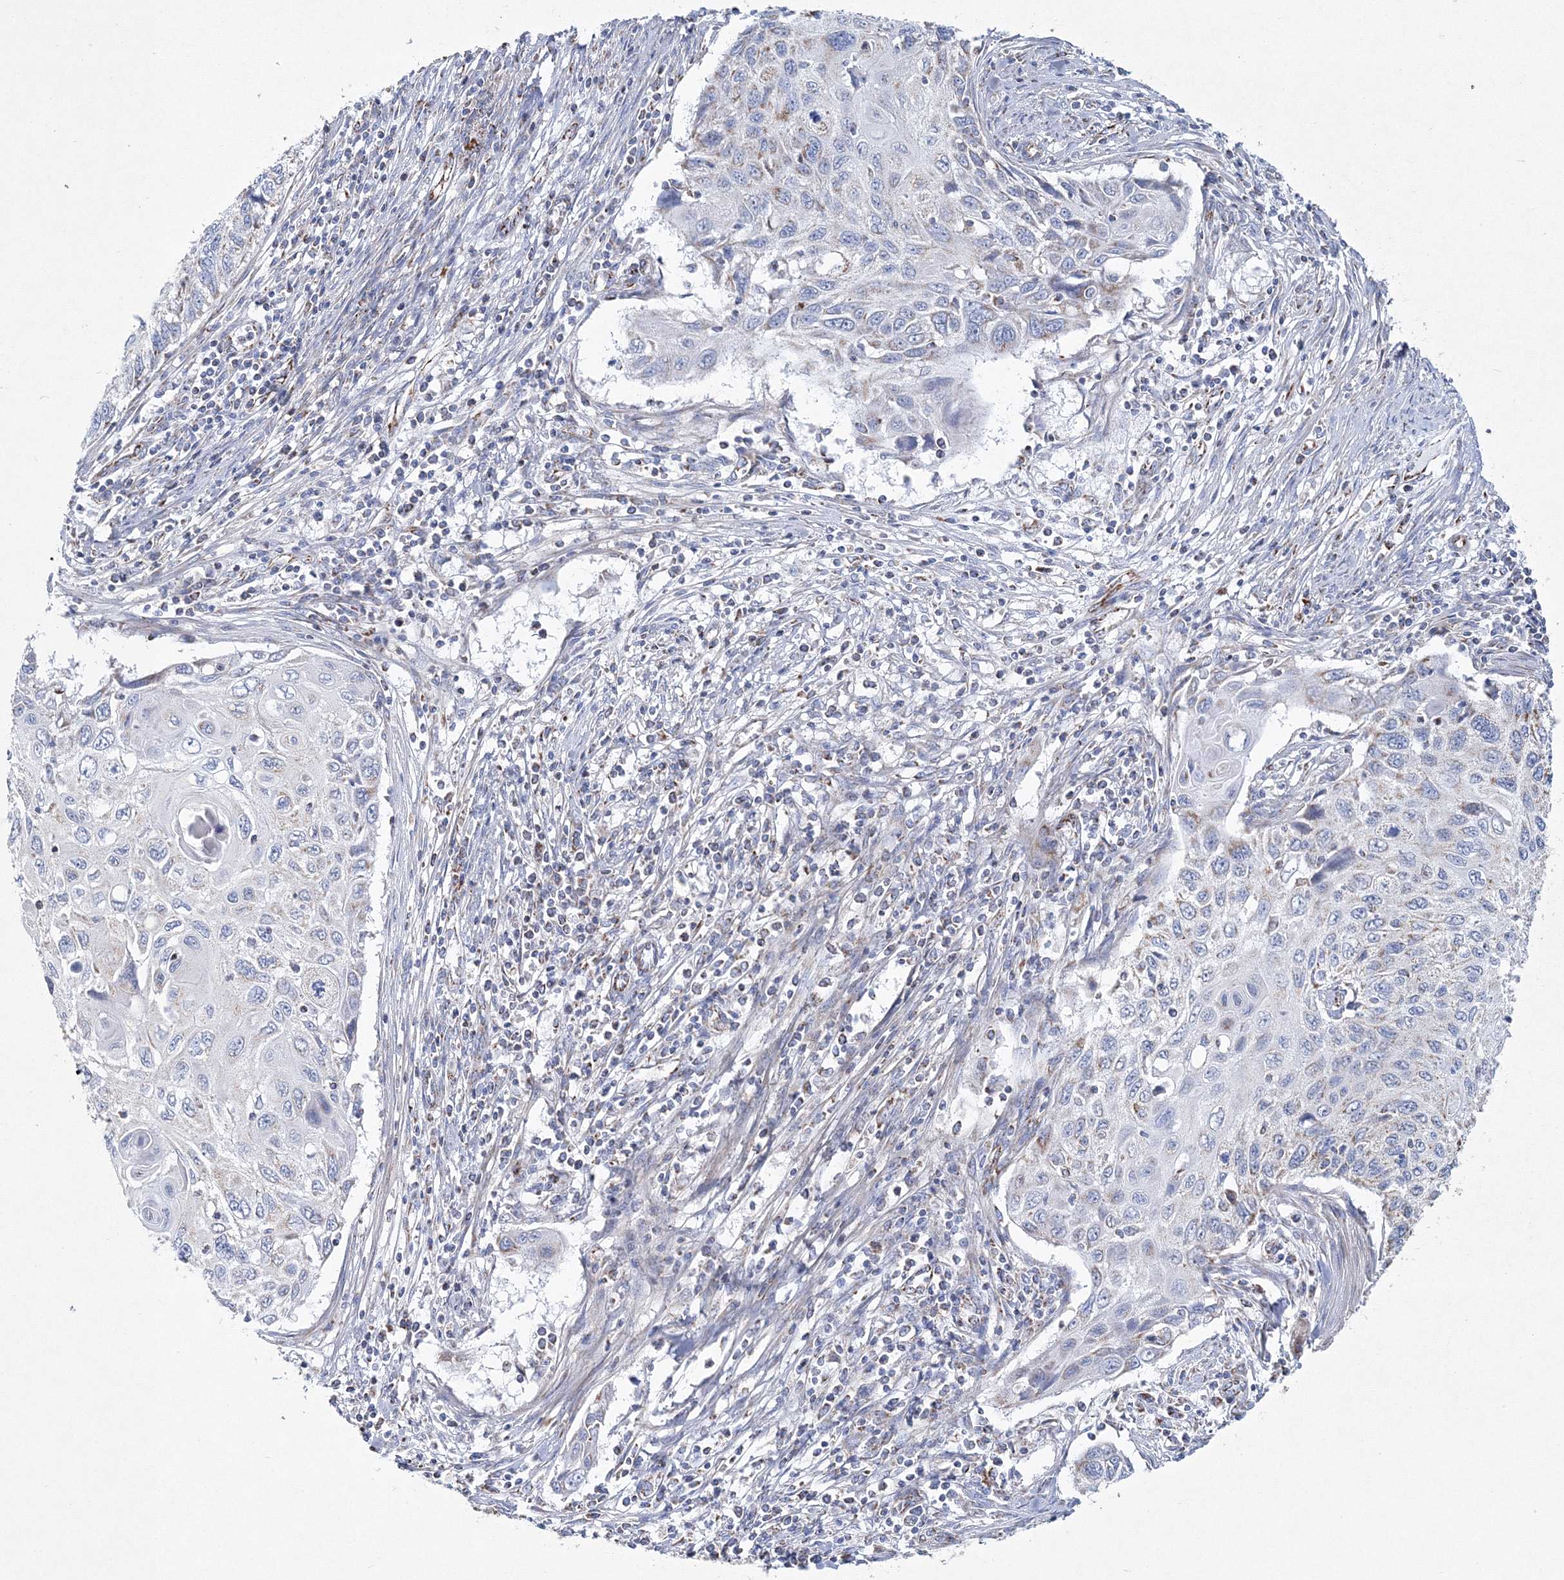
{"staining": {"intensity": "negative", "quantity": "none", "location": "none"}, "tissue": "cervical cancer", "cell_type": "Tumor cells", "image_type": "cancer", "snomed": [{"axis": "morphology", "description": "Squamous cell carcinoma, NOS"}, {"axis": "topography", "description": "Cervix"}], "caption": "This is an IHC image of cervical cancer (squamous cell carcinoma). There is no positivity in tumor cells.", "gene": "HIBCH", "patient": {"sex": "female", "age": 70}}